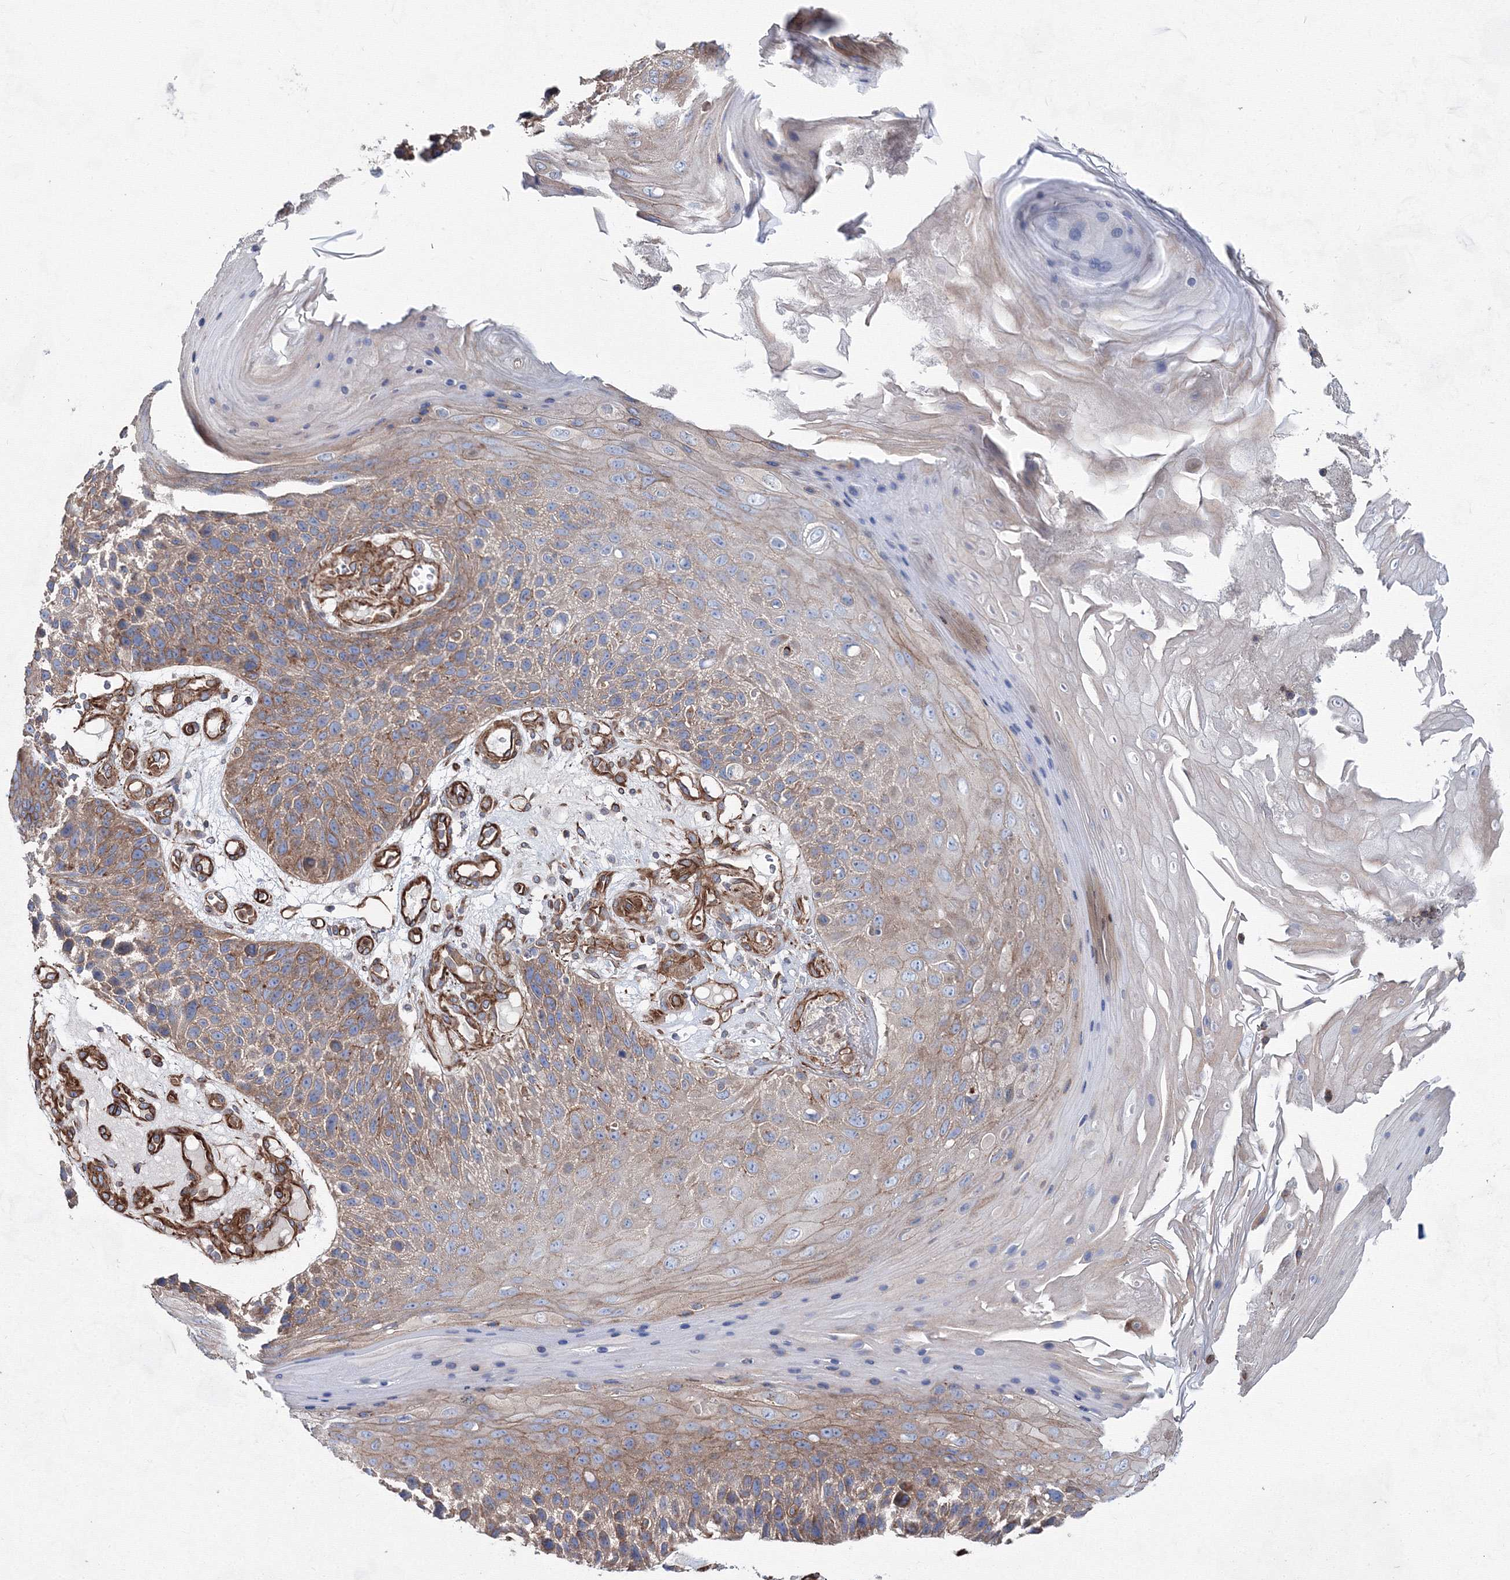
{"staining": {"intensity": "moderate", "quantity": ">75%", "location": "cytoplasmic/membranous"}, "tissue": "skin cancer", "cell_type": "Tumor cells", "image_type": "cancer", "snomed": [{"axis": "morphology", "description": "Squamous cell carcinoma, NOS"}, {"axis": "topography", "description": "Skin"}], "caption": "Immunohistochemistry (IHC) histopathology image of skin cancer stained for a protein (brown), which reveals medium levels of moderate cytoplasmic/membranous staining in about >75% of tumor cells.", "gene": "ANKRD37", "patient": {"sex": "female", "age": 88}}